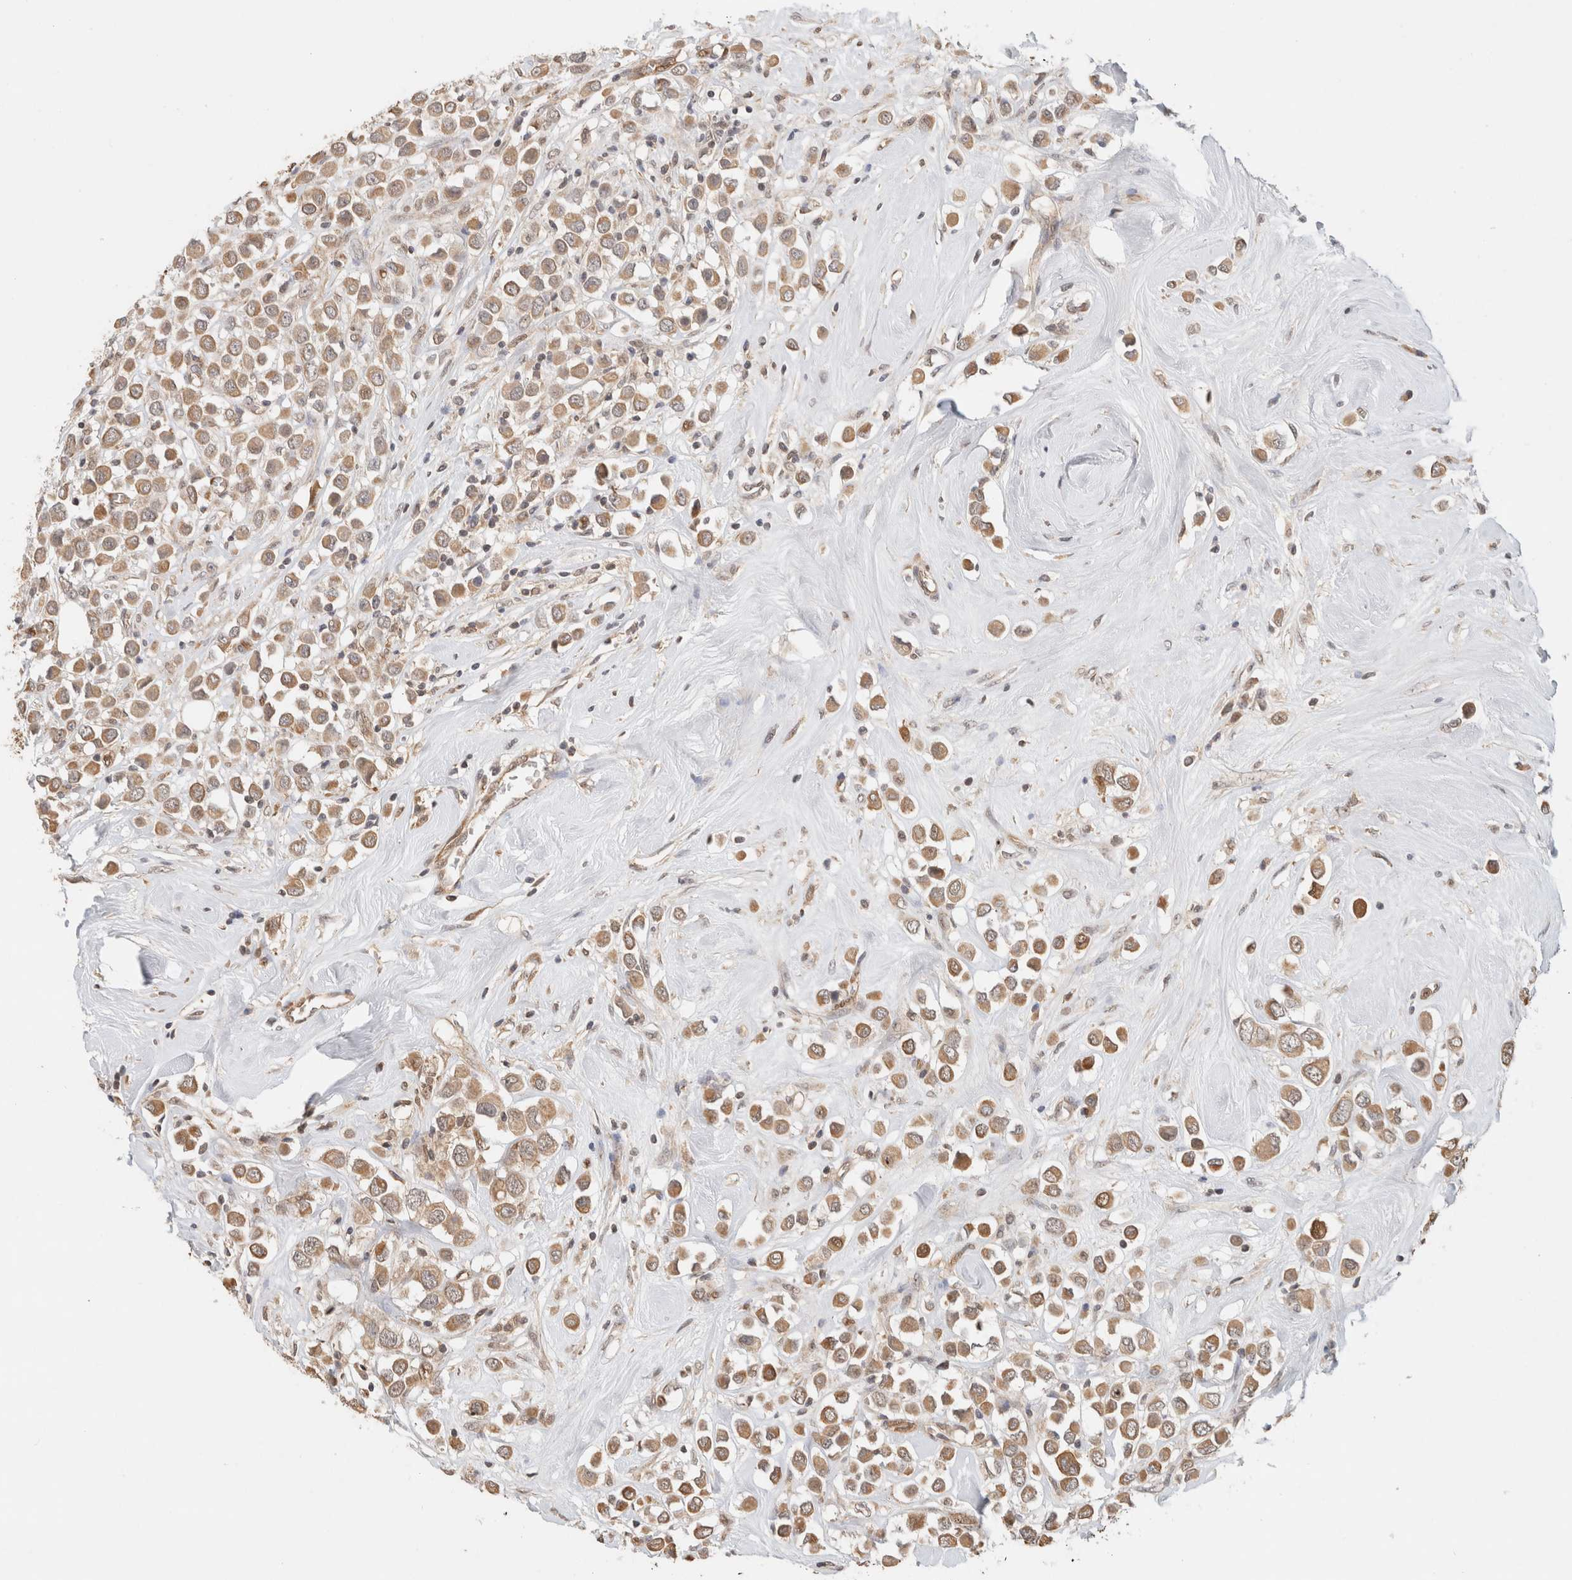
{"staining": {"intensity": "moderate", "quantity": ">75%", "location": "cytoplasmic/membranous"}, "tissue": "breast cancer", "cell_type": "Tumor cells", "image_type": "cancer", "snomed": [{"axis": "morphology", "description": "Duct carcinoma"}, {"axis": "topography", "description": "Breast"}], "caption": "Brown immunohistochemical staining in intraductal carcinoma (breast) reveals moderate cytoplasmic/membranous positivity in approximately >75% of tumor cells. Using DAB (3,3'-diaminobenzidine) (brown) and hematoxylin (blue) stains, captured at high magnification using brightfield microscopy.", "gene": "CA13", "patient": {"sex": "female", "age": 61}}